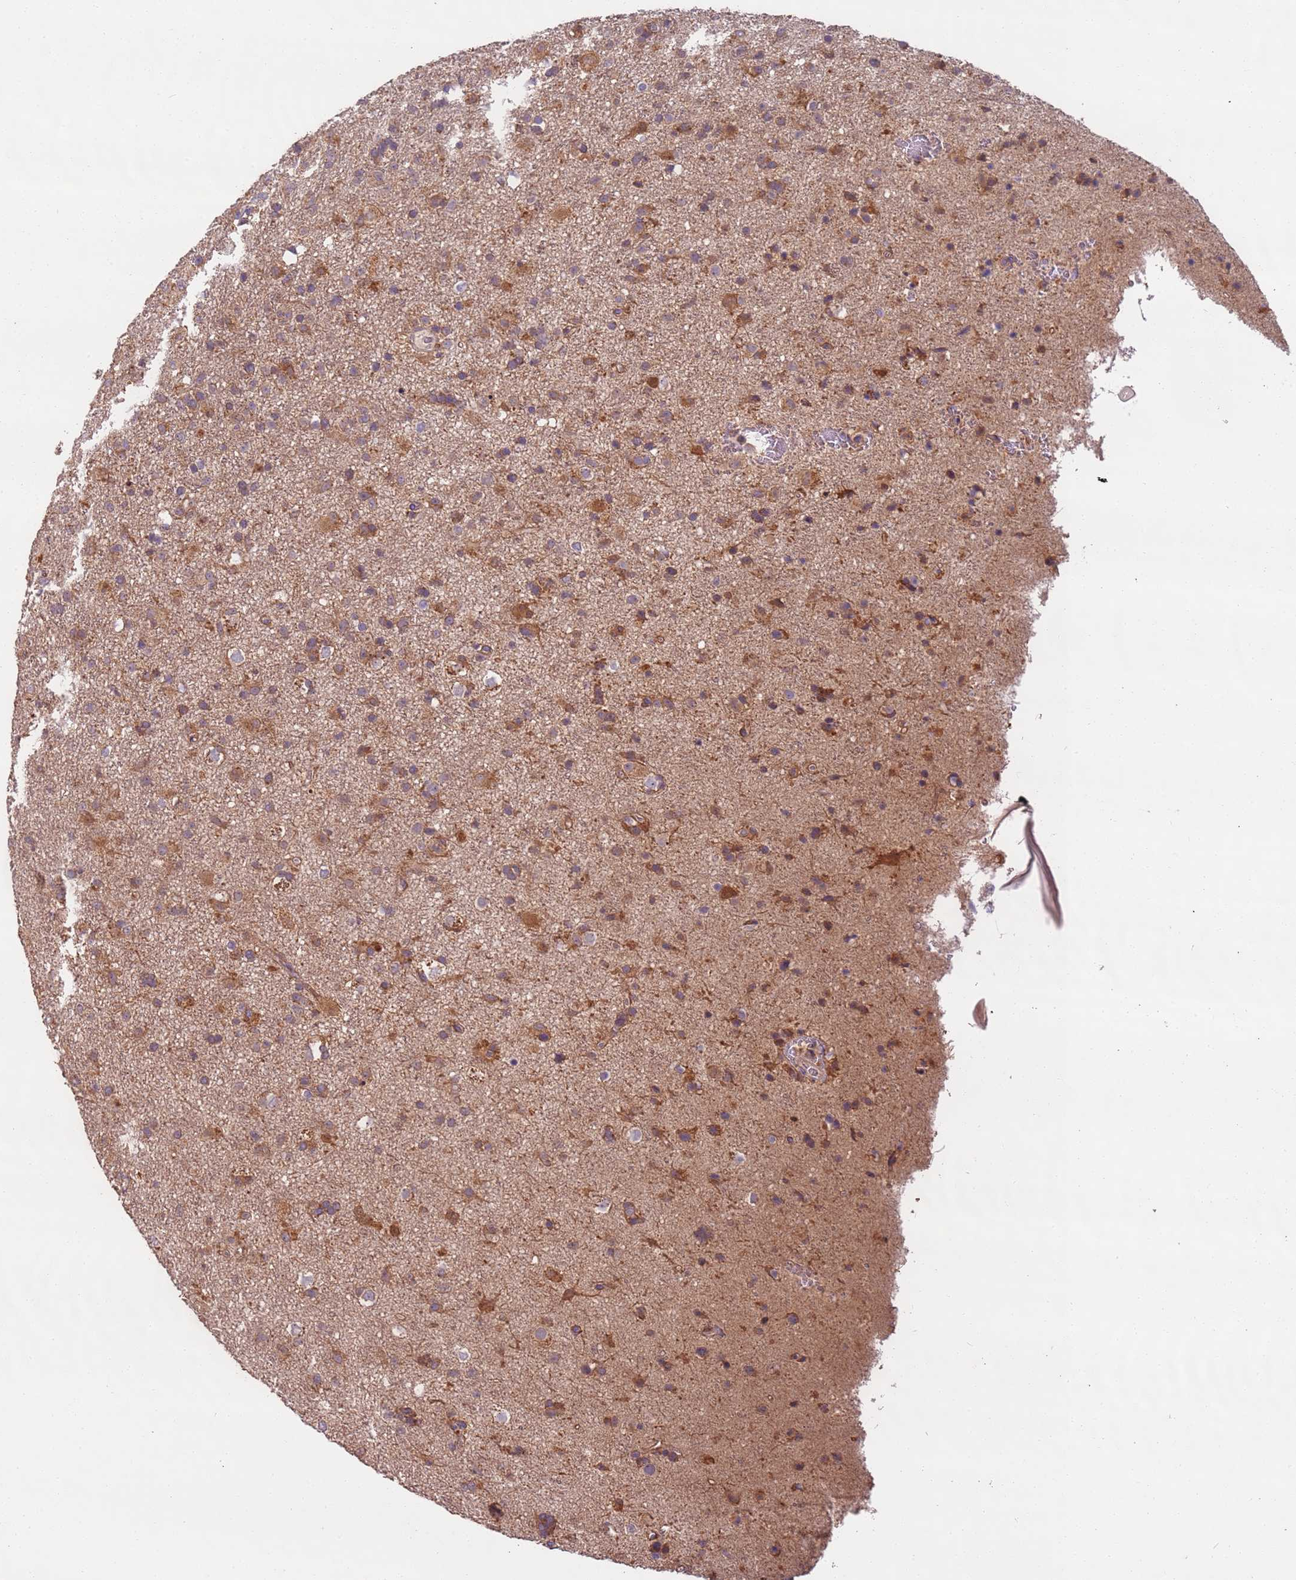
{"staining": {"intensity": "moderate", "quantity": "25%-75%", "location": "cytoplasmic/membranous"}, "tissue": "glioma", "cell_type": "Tumor cells", "image_type": "cancer", "snomed": [{"axis": "morphology", "description": "Glioma, malignant, Low grade"}, {"axis": "topography", "description": "Brain"}], "caption": "Glioma was stained to show a protein in brown. There is medium levels of moderate cytoplasmic/membranous positivity in approximately 25%-75% of tumor cells.", "gene": "TIGAR", "patient": {"sex": "male", "age": 65}}